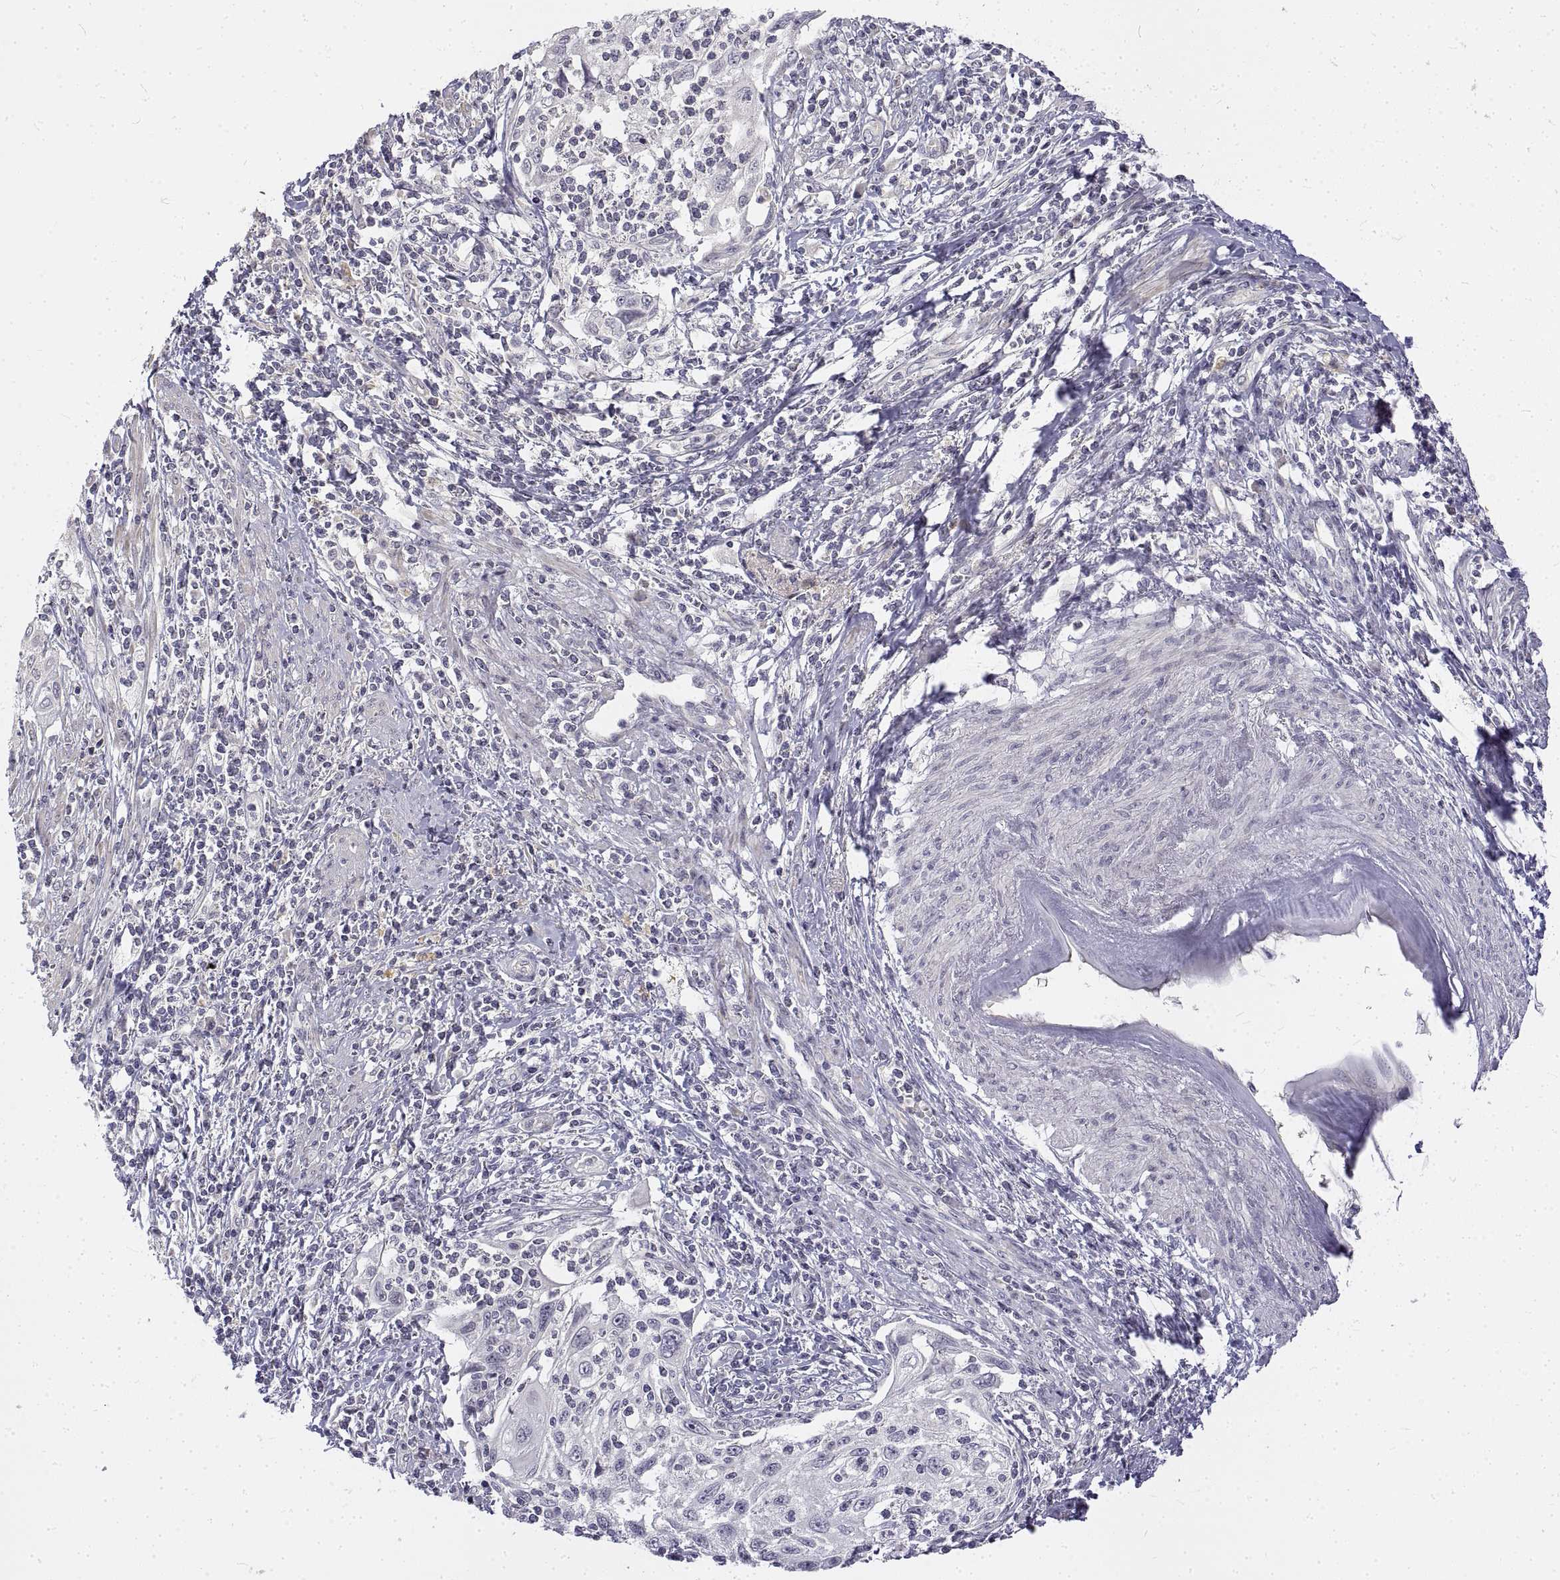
{"staining": {"intensity": "negative", "quantity": "none", "location": "none"}, "tissue": "cervical cancer", "cell_type": "Tumor cells", "image_type": "cancer", "snomed": [{"axis": "morphology", "description": "Squamous cell carcinoma, NOS"}, {"axis": "topography", "description": "Cervix"}], "caption": "The immunohistochemistry micrograph has no significant expression in tumor cells of cervical squamous cell carcinoma tissue. (Brightfield microscopy of DAB immunohistochemistry (IHC) at high magnification).", "gene": "ANO2", "patient": {"sex": "female", "age": 70}}